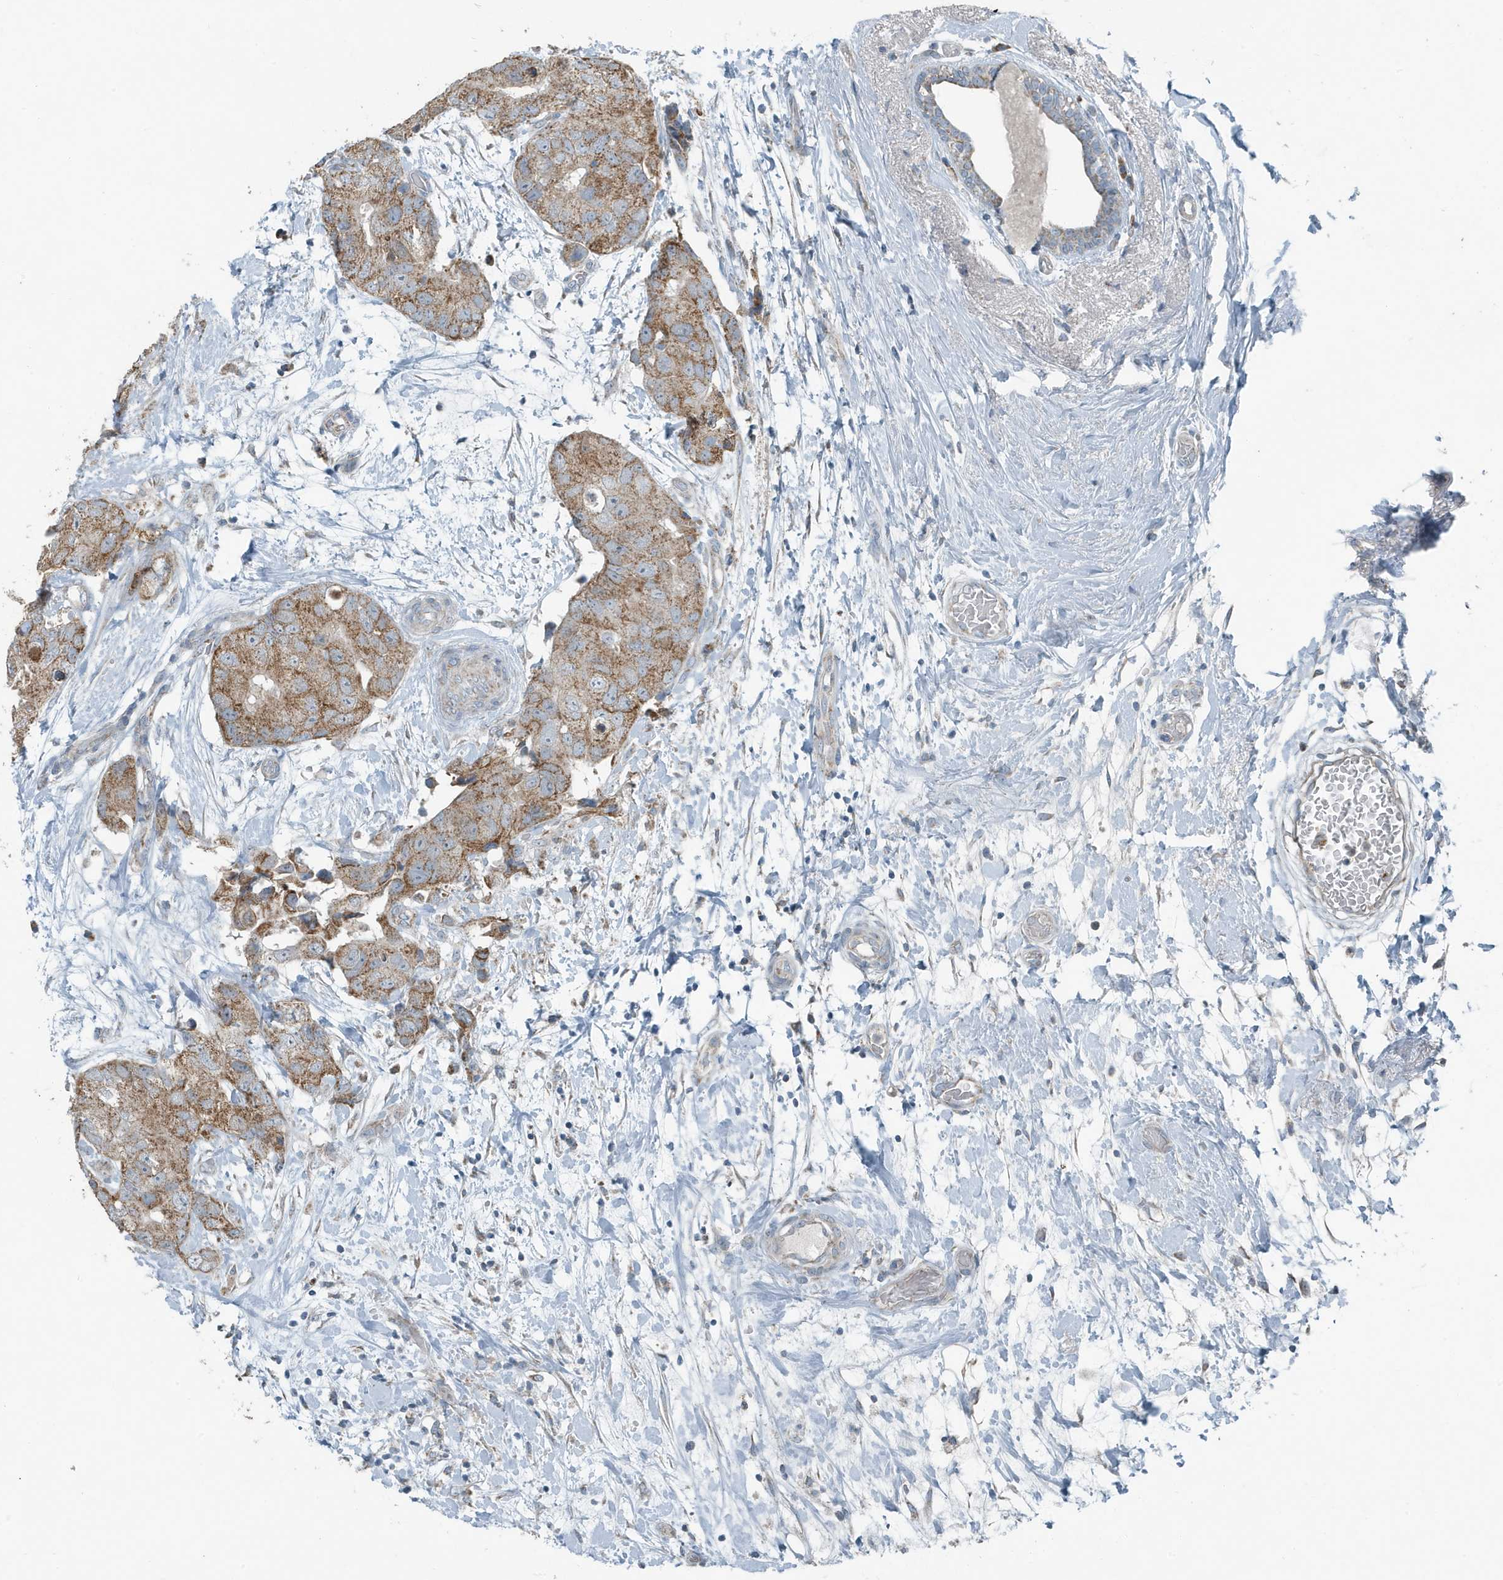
{"staining": {"intensity": "moderate", "quantity": ">75%", "location": "cytoplasmic/membranous"}, "tissue": "breast cancer", "cell_type": "Tumor cells", "image_type": "cancer", "snomed": [{"axis": "morphology", "description": "Duct carcinoma"}, {"axis": "topography", "description": "Breast"}], "caption": "The image exhibits staining of breast intraductal carcinoma, revealing moderate cytoplasmic/membranous protein staining (brown color) within tumor cells.", "gene": "MT-CYB", "patient": {"sex": "female", "age": 62}}